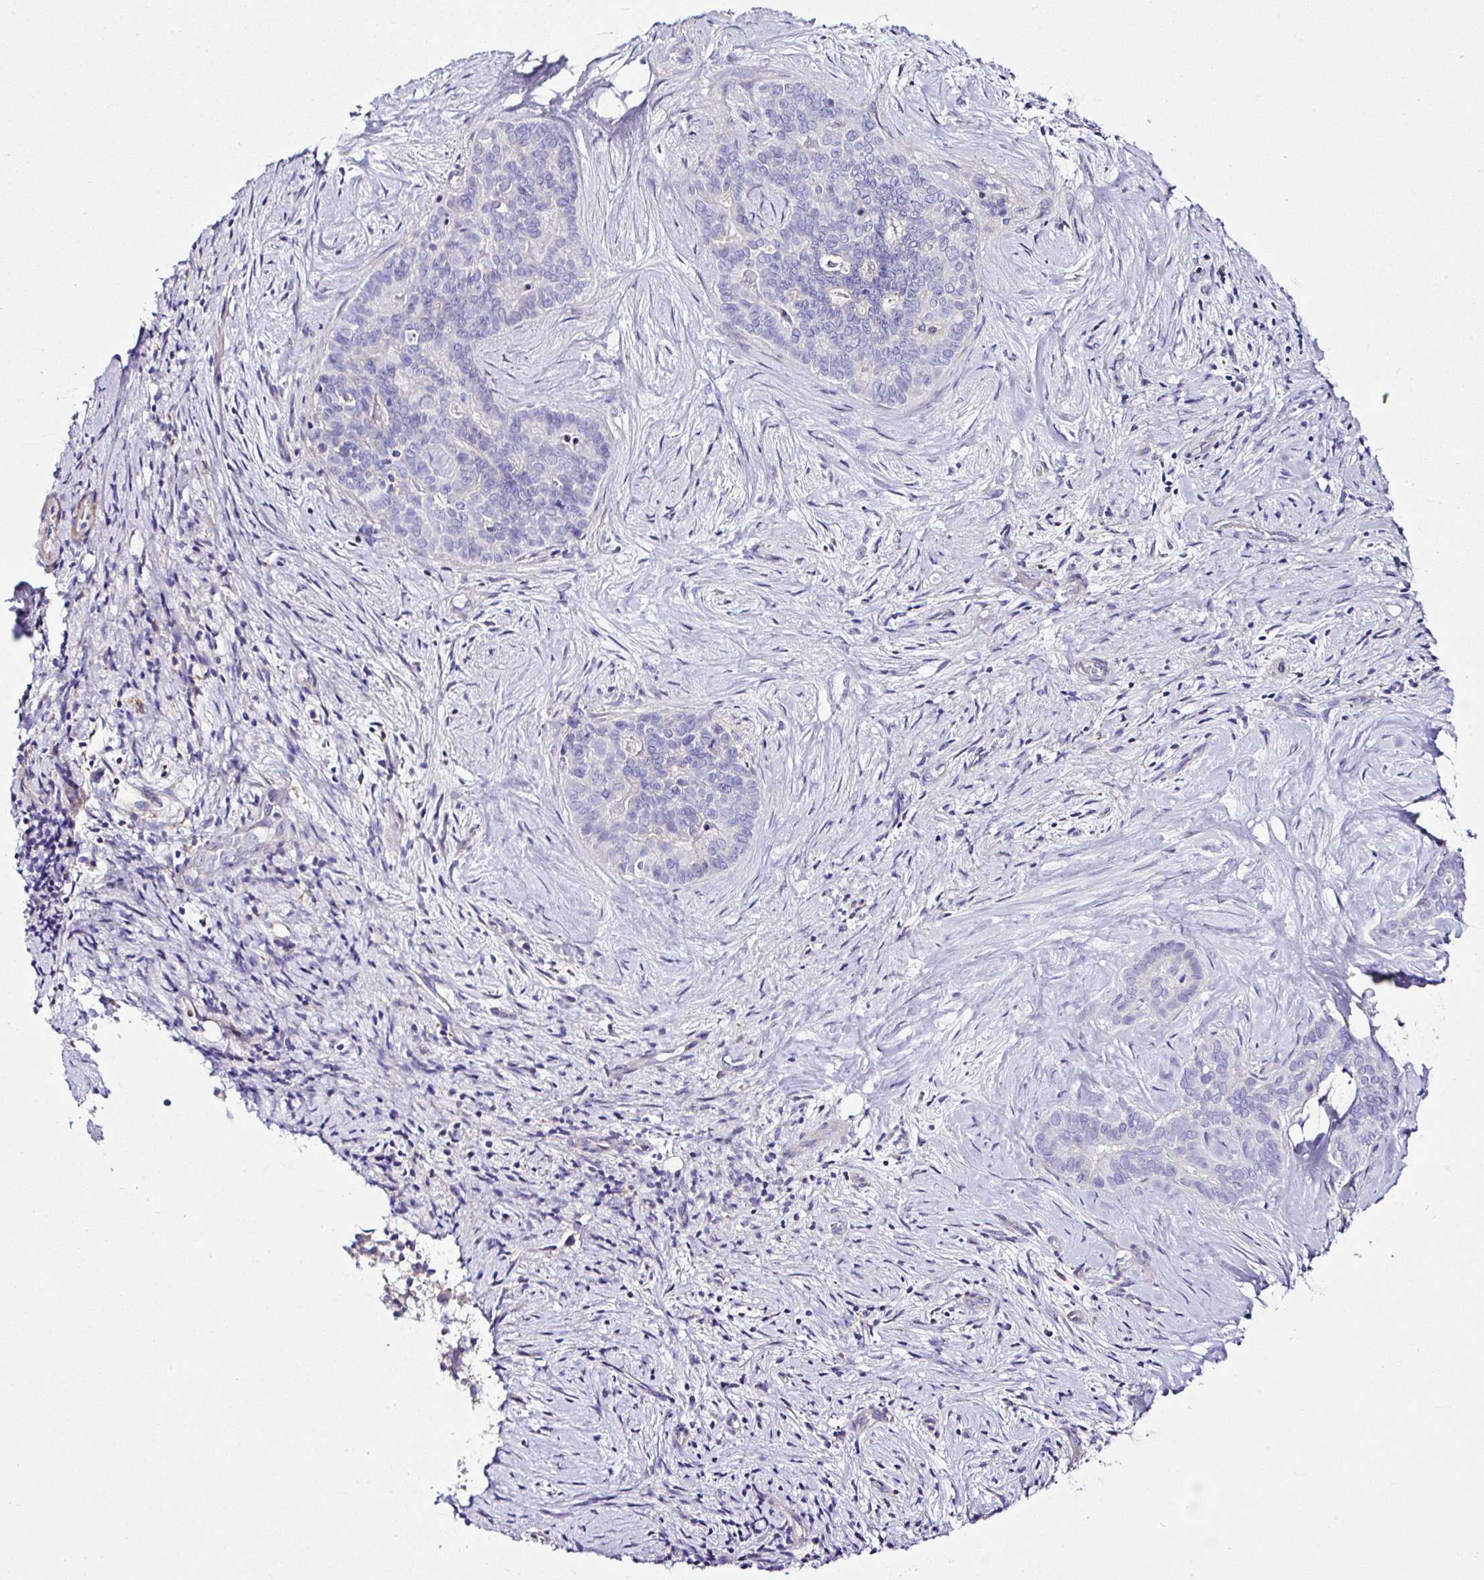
{"staining": {"intensity": "negative", "quantity": "none", "location": "none"}, "tissue": "liver cancer", "cell_type": "Tumor cells", "image_type": "cancer", "snomed": [{"axis": "morphology", "description": "Cholangiocarcinoma"}, {"axis": "topography", "description": "Liver"}], "caption": "Immunohistochemical staining of cholangiocarcinoma (liver) displays no significant expression in tumor cells.", "gene": "OR4P4", "patient": {"sex": "female", "age": 64}}